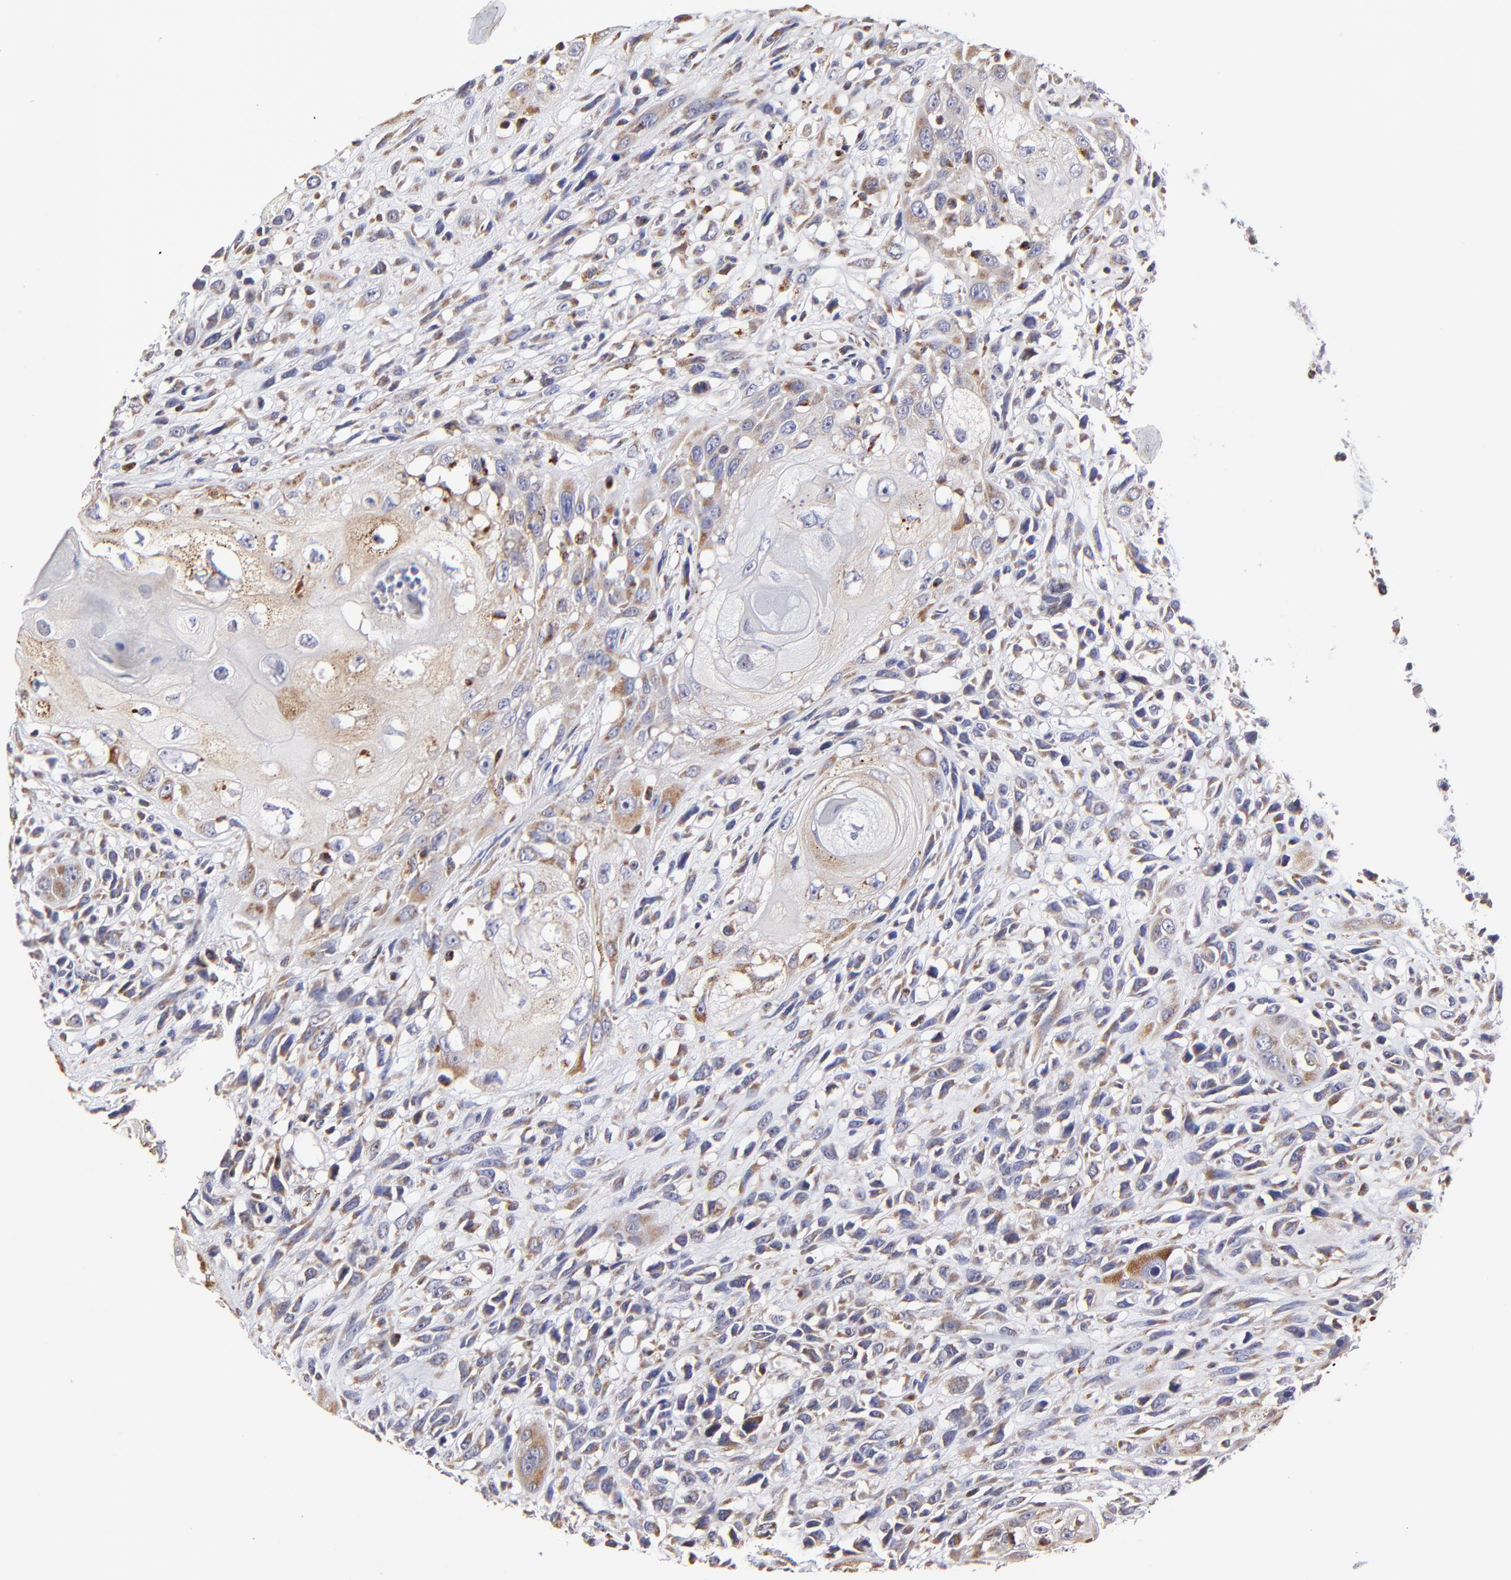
{"staining": {"intensity": "weak", "quantity": "25%-75%", "location": "cytoplasmic/membranous"}, "tissue": "head and neck cancer", "cell_type": "Tumor cells", "image_type": "cancer", "snomed": [{"axis": "morphology", "description": "Necrosis, NOS"}, {"axis": "morphology", "description": "Neoplasm, malignant, NOS"}, {"axis": "topography", "description": "Salivary gland"}, {"axis": "topography", "description": "Head-Neck"}], "caption": "Immunohistochemistry staining of neoplasm (malignant) (head and neck), which displays low levels of weak cytoplasmic/membranous staining in about 25%-75% of tumor cells indicating weak cytoplasmic/membranous protein positivity. The staining was performed using DAB (brown) for protein detection and nuclei were counterstained in hematoxylin (blue).", "gene": "GCSAM", "patient": {"sex": "male", "age": 43}}